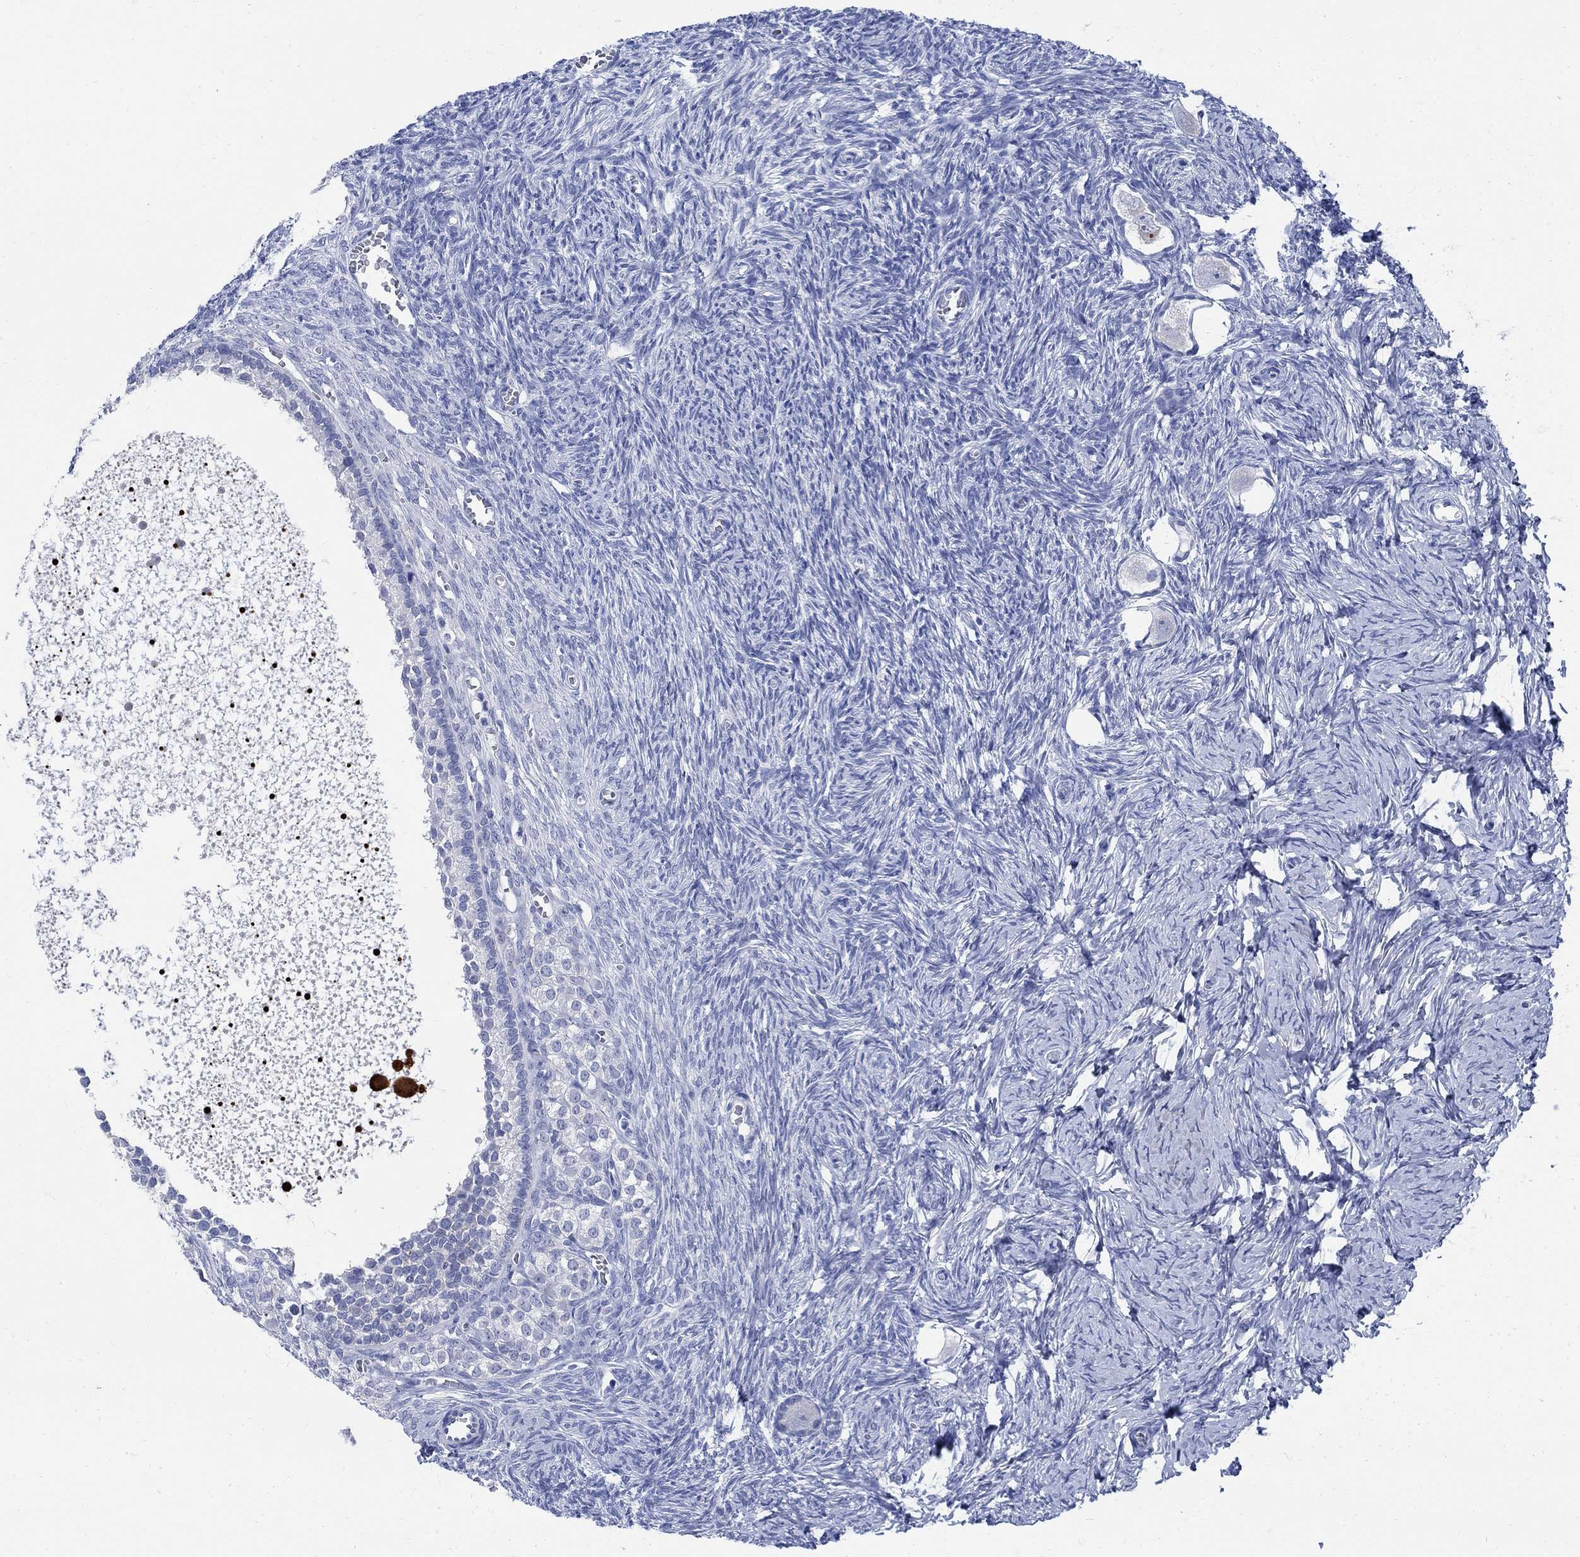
{"staining": {"intensity": "negative", "quantity": "none", "location": "none"}, "tissue": "ovary", "cell_type": "Follicle cells", "image_type": "normal", "snomed": [{"axis": "morphology", "description": "Normal tissue, NOS"}, {"axis": "topography", "description": "Ovary"}], "caption": "Image shows no significant protein staining in follicle cells of benign ovary.", "gene": "CAMK2N1", "patient": {"sex": "female", "age": 27}}